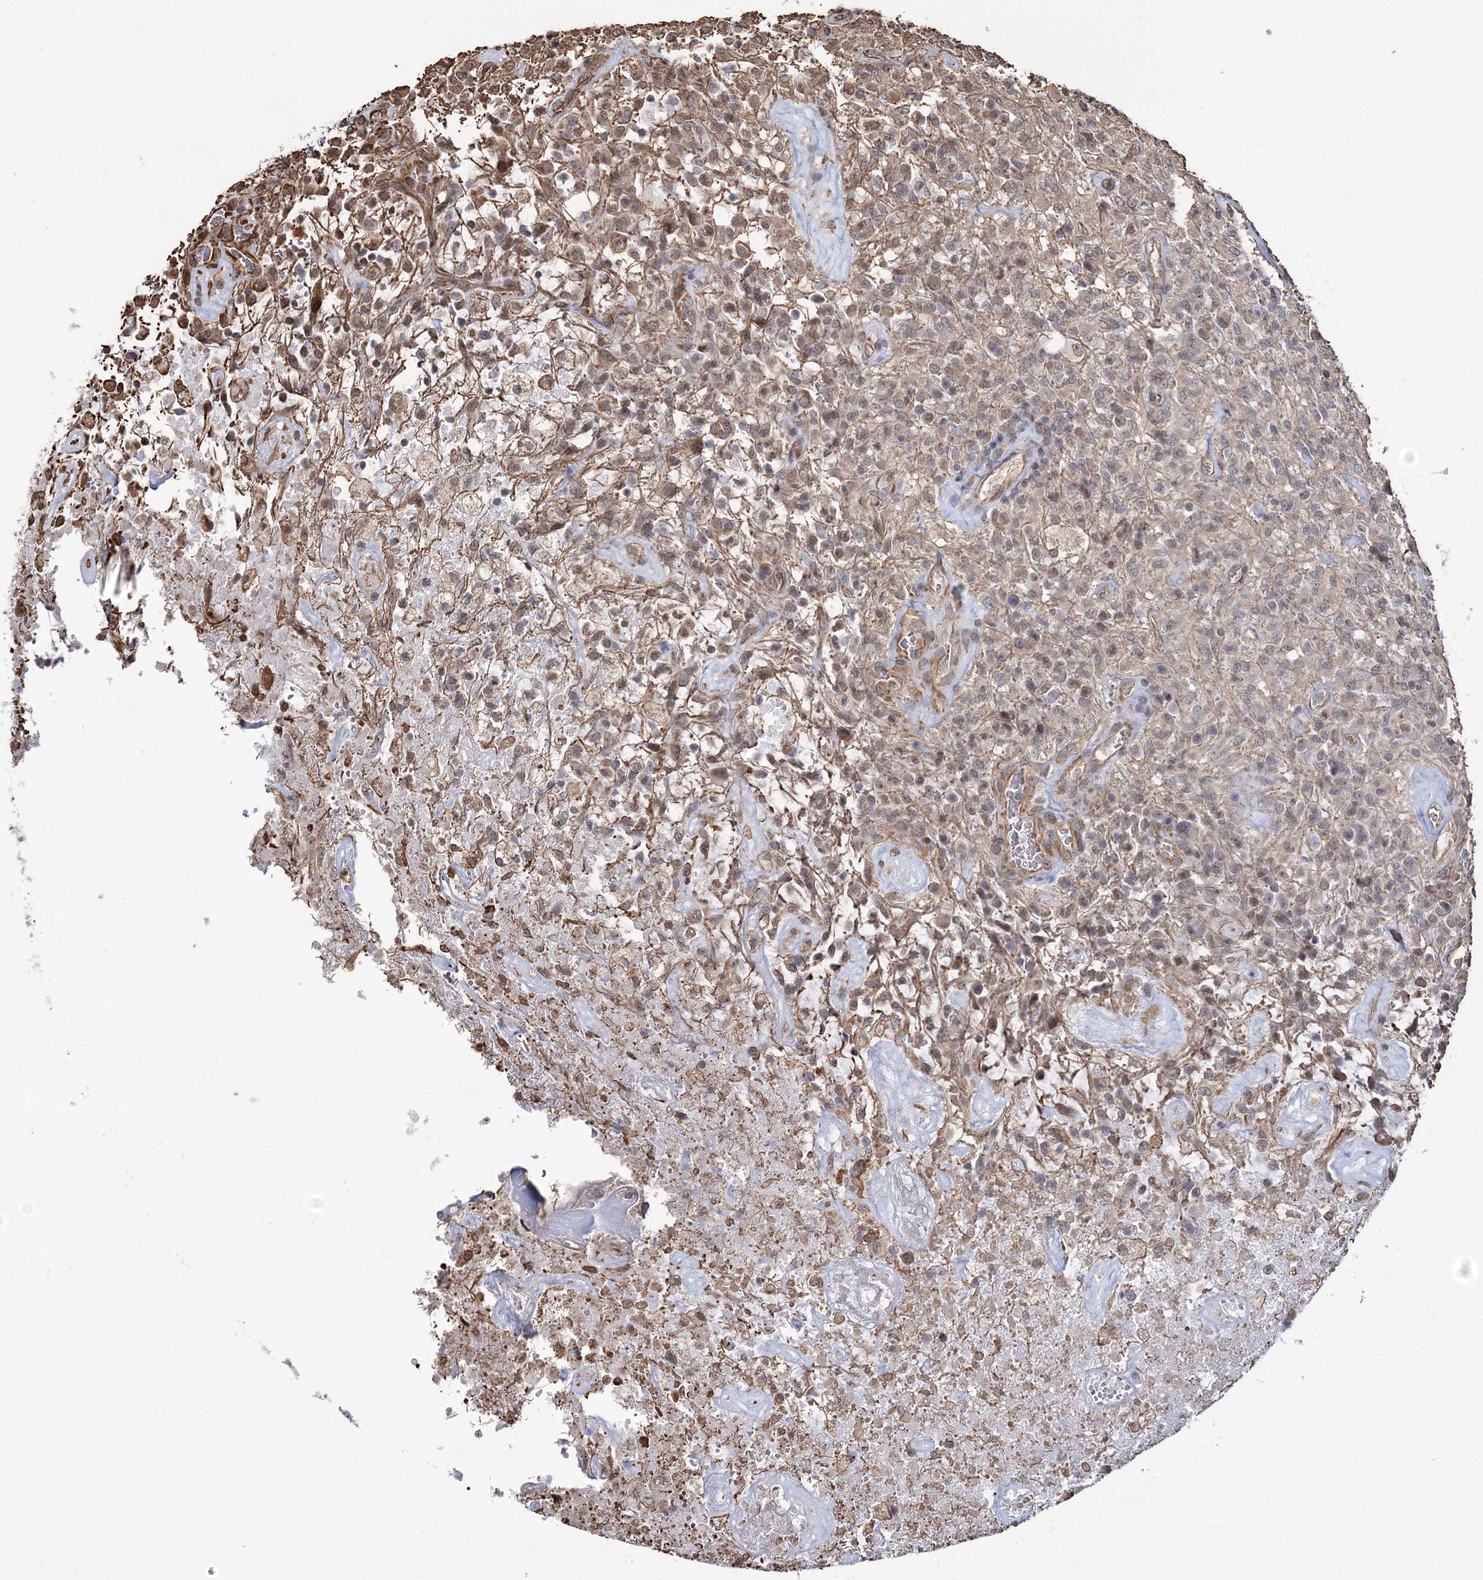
{"staining": {"intensity": "weak", "quantity": "25%-75%", "location": "cytoplasmic/membranous"}, "tissue": "glioma", "cell_type": "Tumor cells", "image_type": "cancer", "snomed": [{"axis": "morphology", "description": "Glioma, malignant, High grade"}, {"axis": "topography", "description": "Brain"}], "caption": "Malignant glioma (high-grade) stained with a protein marker shows weak staining in tumor cells.", "gene": "ATP11B", "patient": {"sex": "female", "age": 57}}